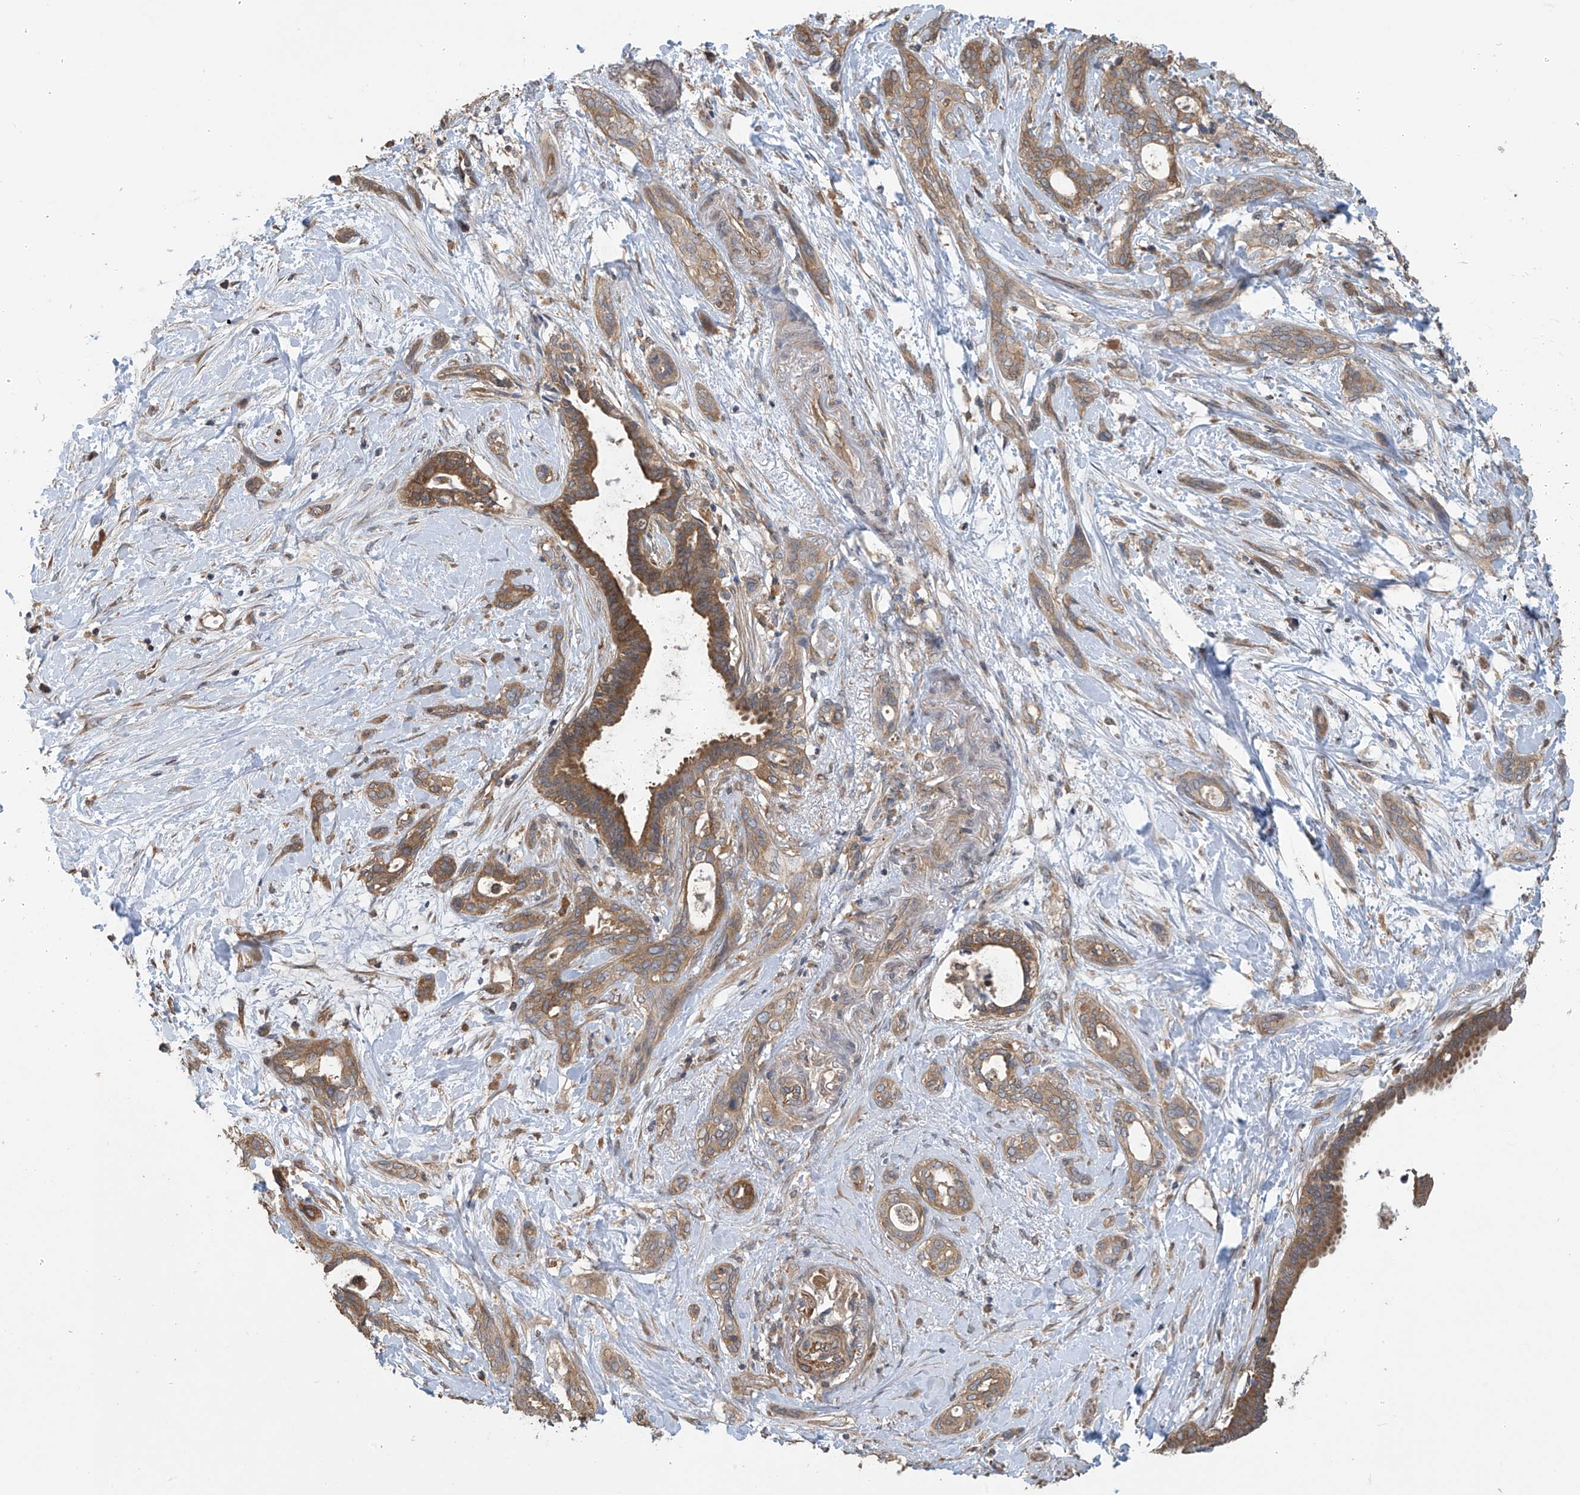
{"staining": {"intensity": "moderate", "quantity": ">75%", "location": "cytoplasmic/membranous"}, "tissue": "pancreatic cancer", "cell_type": "Tumor cells", "image_type": "cancer", "snomed": [{"axis": "morphology", "description": "Normal tissue, NOS"}, {"axis": "morphology", "description": "Adenocarcinoma, NOS"}, {"axis": "topography", "description": "Pancreas"}, {"axis": "topography", "description": "Peripheral nerve tissue"}], "caption": "A micrograph of human pancreatic adenocarcinoma stained for a protein displays moderate cytoplasmic/membranous brown staining in tumor cells. The staining was performed using DAB, with brown indicating positive protein expression. Nuclei are stained blue with hematoxylin.", "gene": "PHACTR4", "patient": {"sex": "female", "age": 63}}